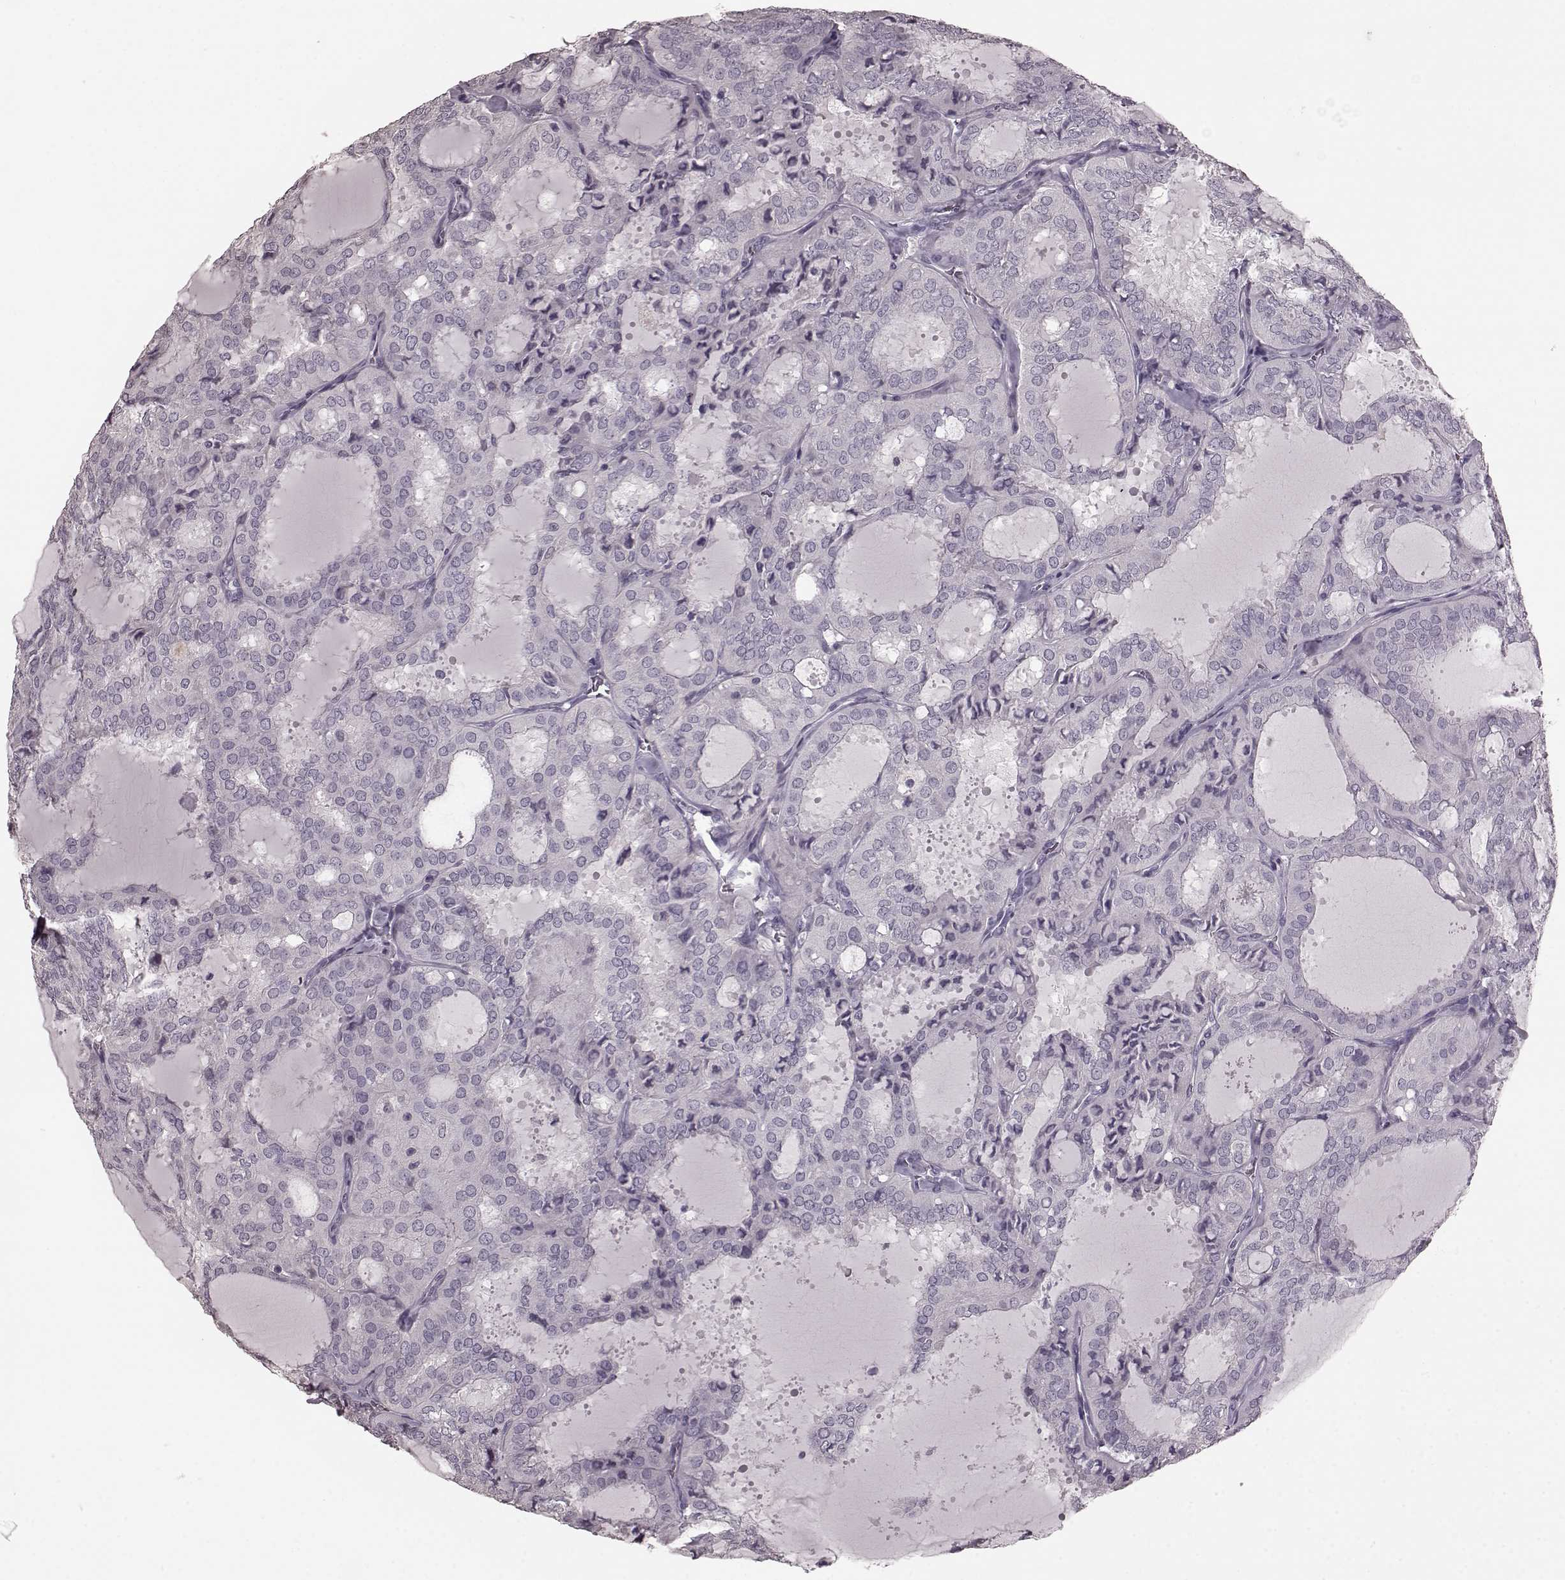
{"staining": {"intensity": "negative", "quantity": "none", "location": "none"}, "tissue": "thyroid cancer", "cell_type": "Tumor cells", "image_type": "cancer", "snomed": [{"axis": "morphology", "description": "Follicular adenoma carcinoma, NOS"}, {"axis": "topography", "description": "Thyroid gland"}], "caption": "This is a image of immunohistochemistry (IHC) staining of thyroid cancer (follicular adenoma carcinoma), which shows no positivity in tumor cells.", "gene": "CD28", "patient": {"sex": "male", "age": 75}}